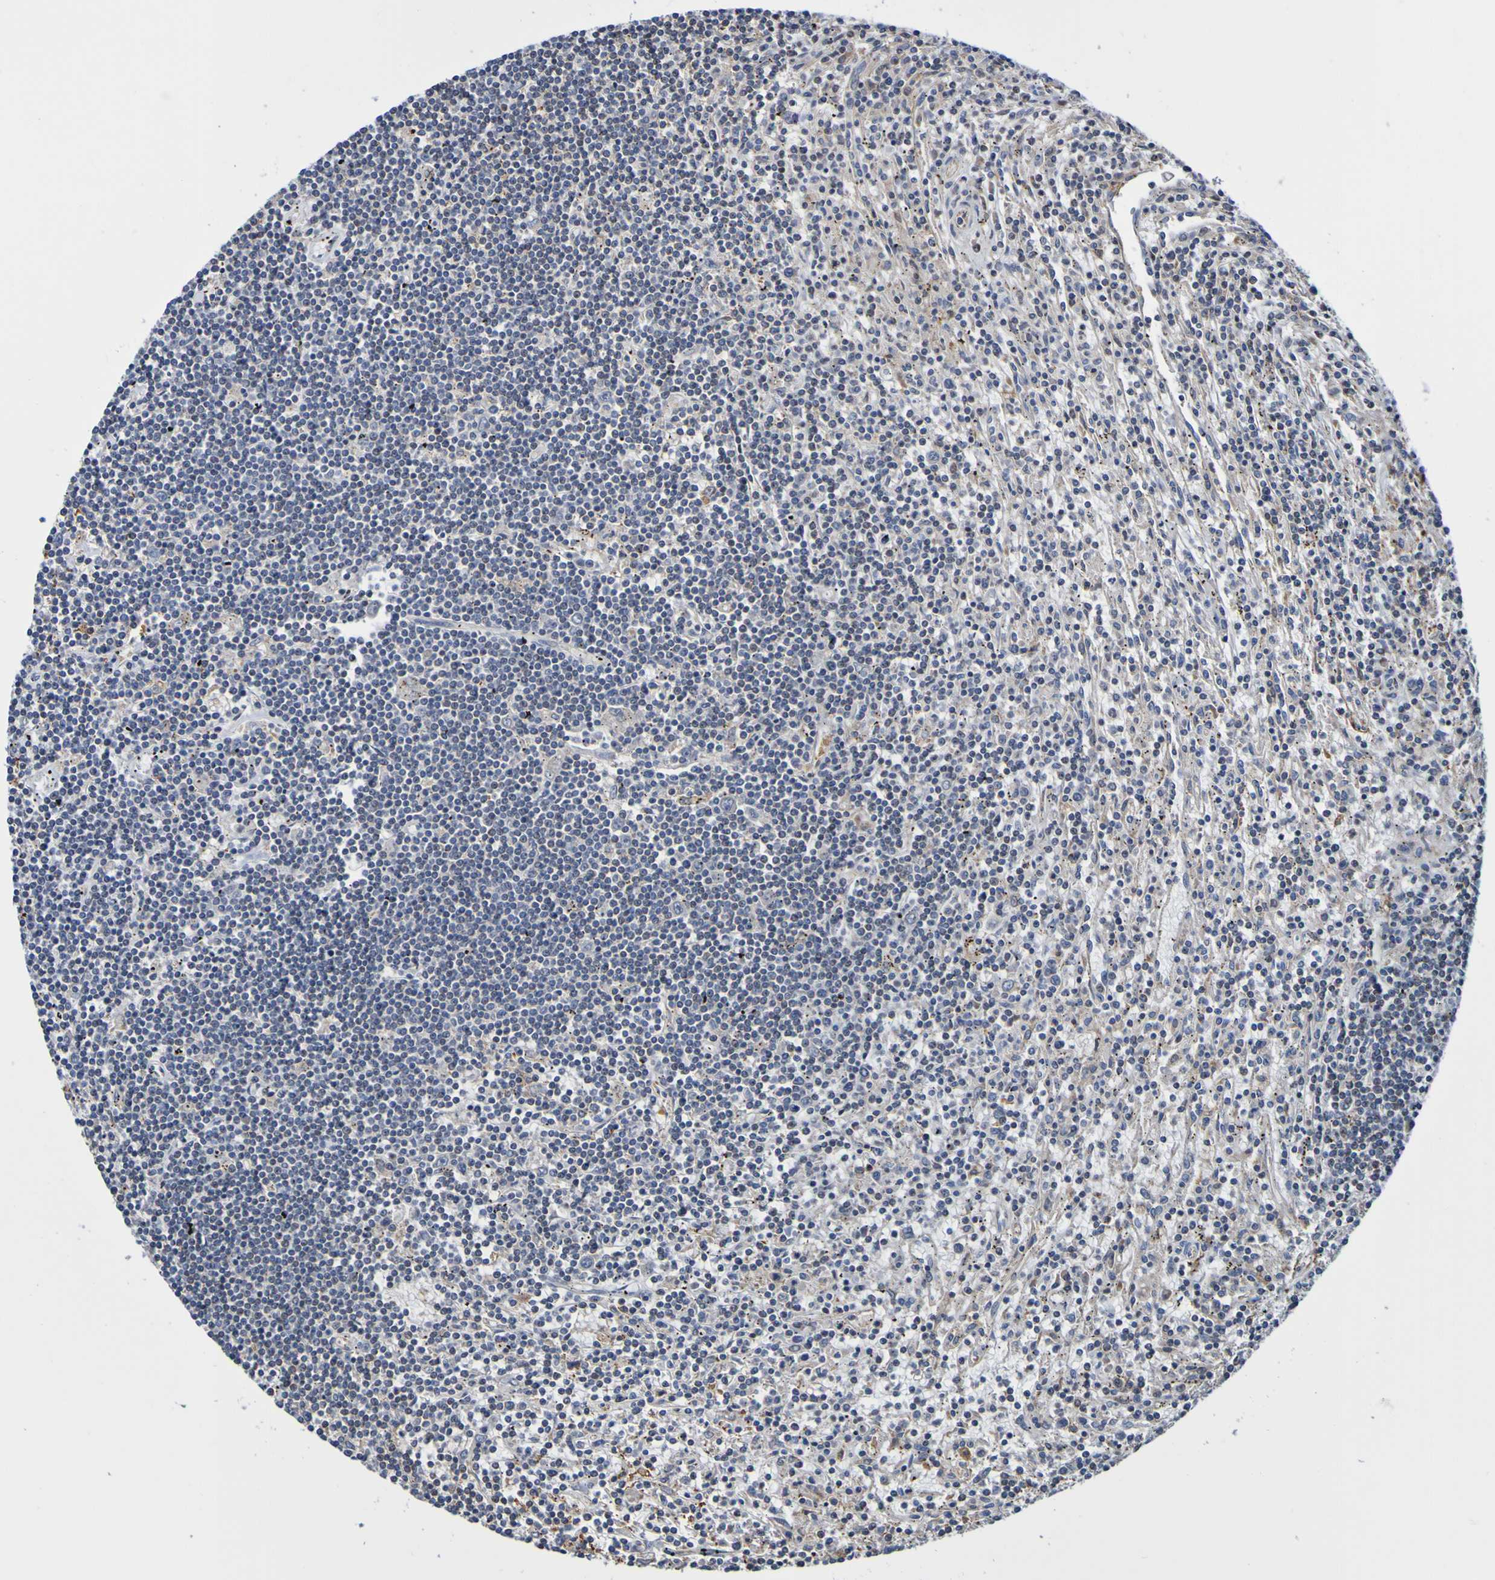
{"staining": {"intensity": "negative", "quantity": "none", "location": "none"}, "tissue": "lymphoma", "cell_type": "Tumor cells", "image_type": "cancer", "snomed": [{"axis": "morphology", "description": "Malignant lymphoma, non-Hodgkin's type, Low grade"}, {"axis": "topography", "description": "Spleen"}], "caption": "A histopathology image of human lymphoma is negative for staining in tumor cells.", "gene": "AXIN1", "patient": {"sex": "male", "age": 76}}